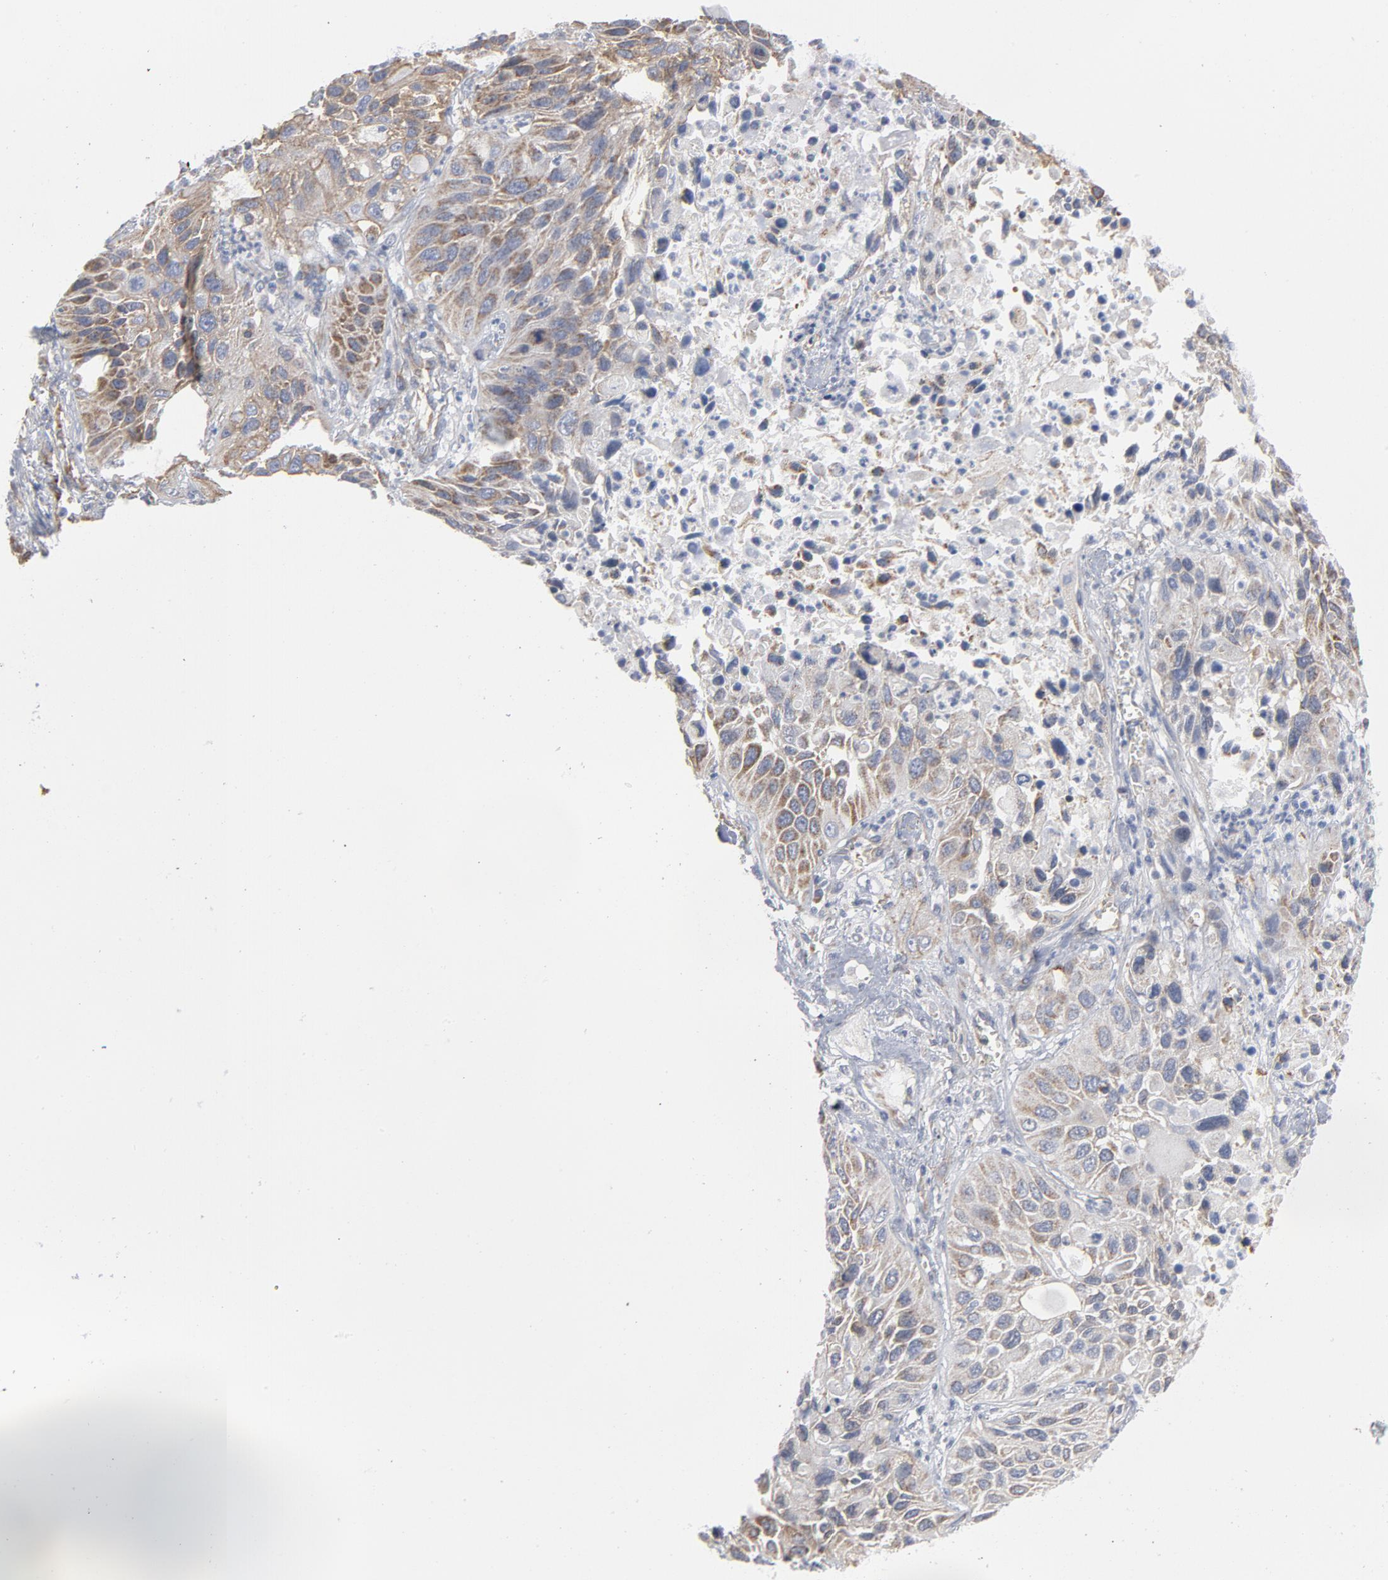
{"staining": {"intensity": "moderate", "quantity": "25%-75%", "location": "cytoplasmic/membranous"}, "tissue": "lung cancer", "cell_type": "Tumor cells", "image_type": "cancer", "snomed": [{"axis": "morphology", "description": "Squamous cell carcinoma, NOS"}, {"axis": "topography", "description": "Lung"}], "caption": "Tumor cells reveal medium levels of moderate cytoplasmic/membranous expression in approximately 25%-75% of cells in lung squamous cell carcinoma. Nuclei are stained in blue.", "gene": "OXA1L", "patient": {"sex": "female", "age": 76}}